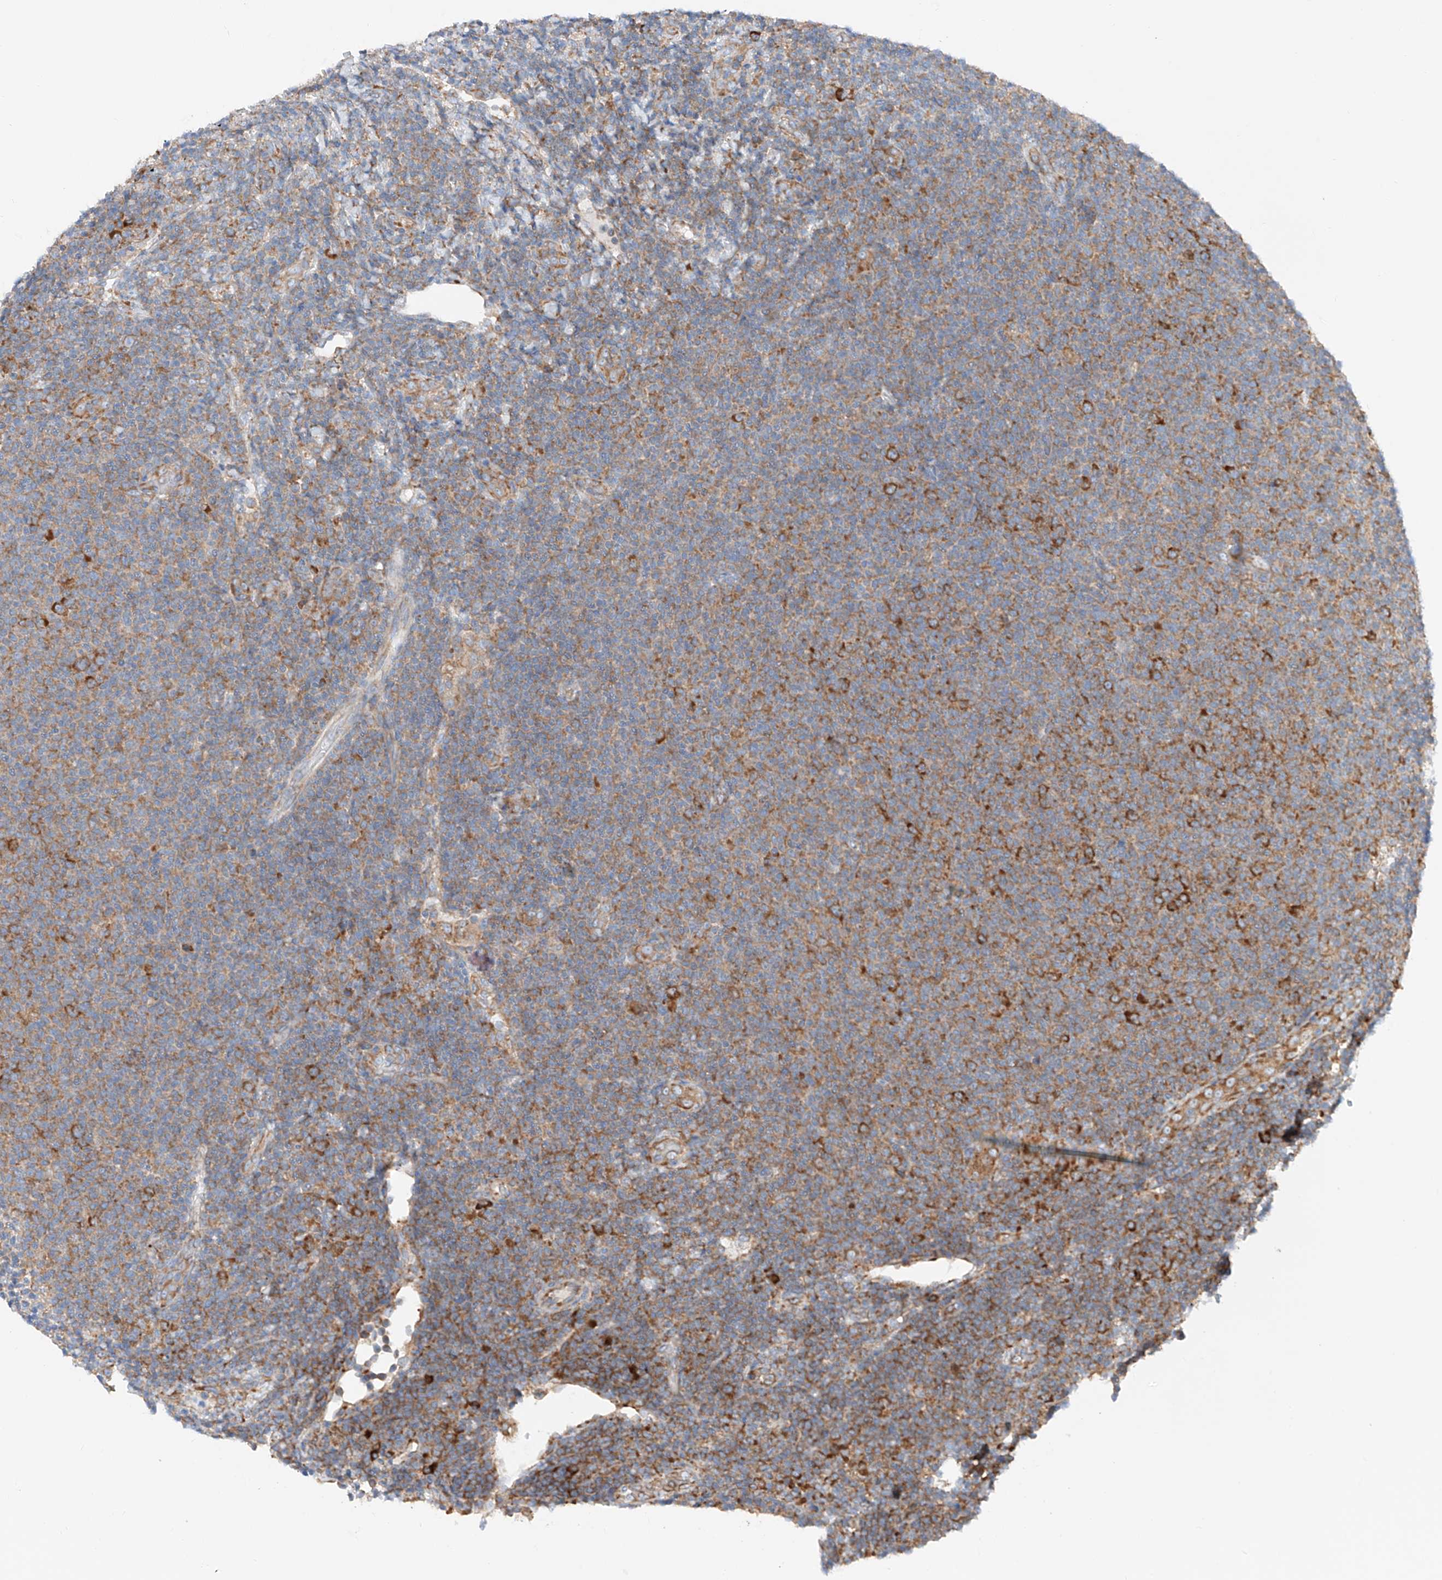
{"staining": {"intensity": "moderate", "quantity": ">75%", "location": "cytoplasmic/membranous"}, "tissue": "lymphoma", "cell_type": "Tumor cells", "image_type": "cancer", "snomed": [{"axis": "morphology", "description": "Malignant lymphoma, non-Hodgkin's type, Low grade"}, {"axis": "topography", "description": "Lymph node"}], "caption": "Malignant lymphoma, non-Hodgkin's type (low-grade) stained with a protein marker demonstrates moderate staining in tumor cells.", "gene": "CRELD1", "patient": {"sex": "male", "age": 66}}